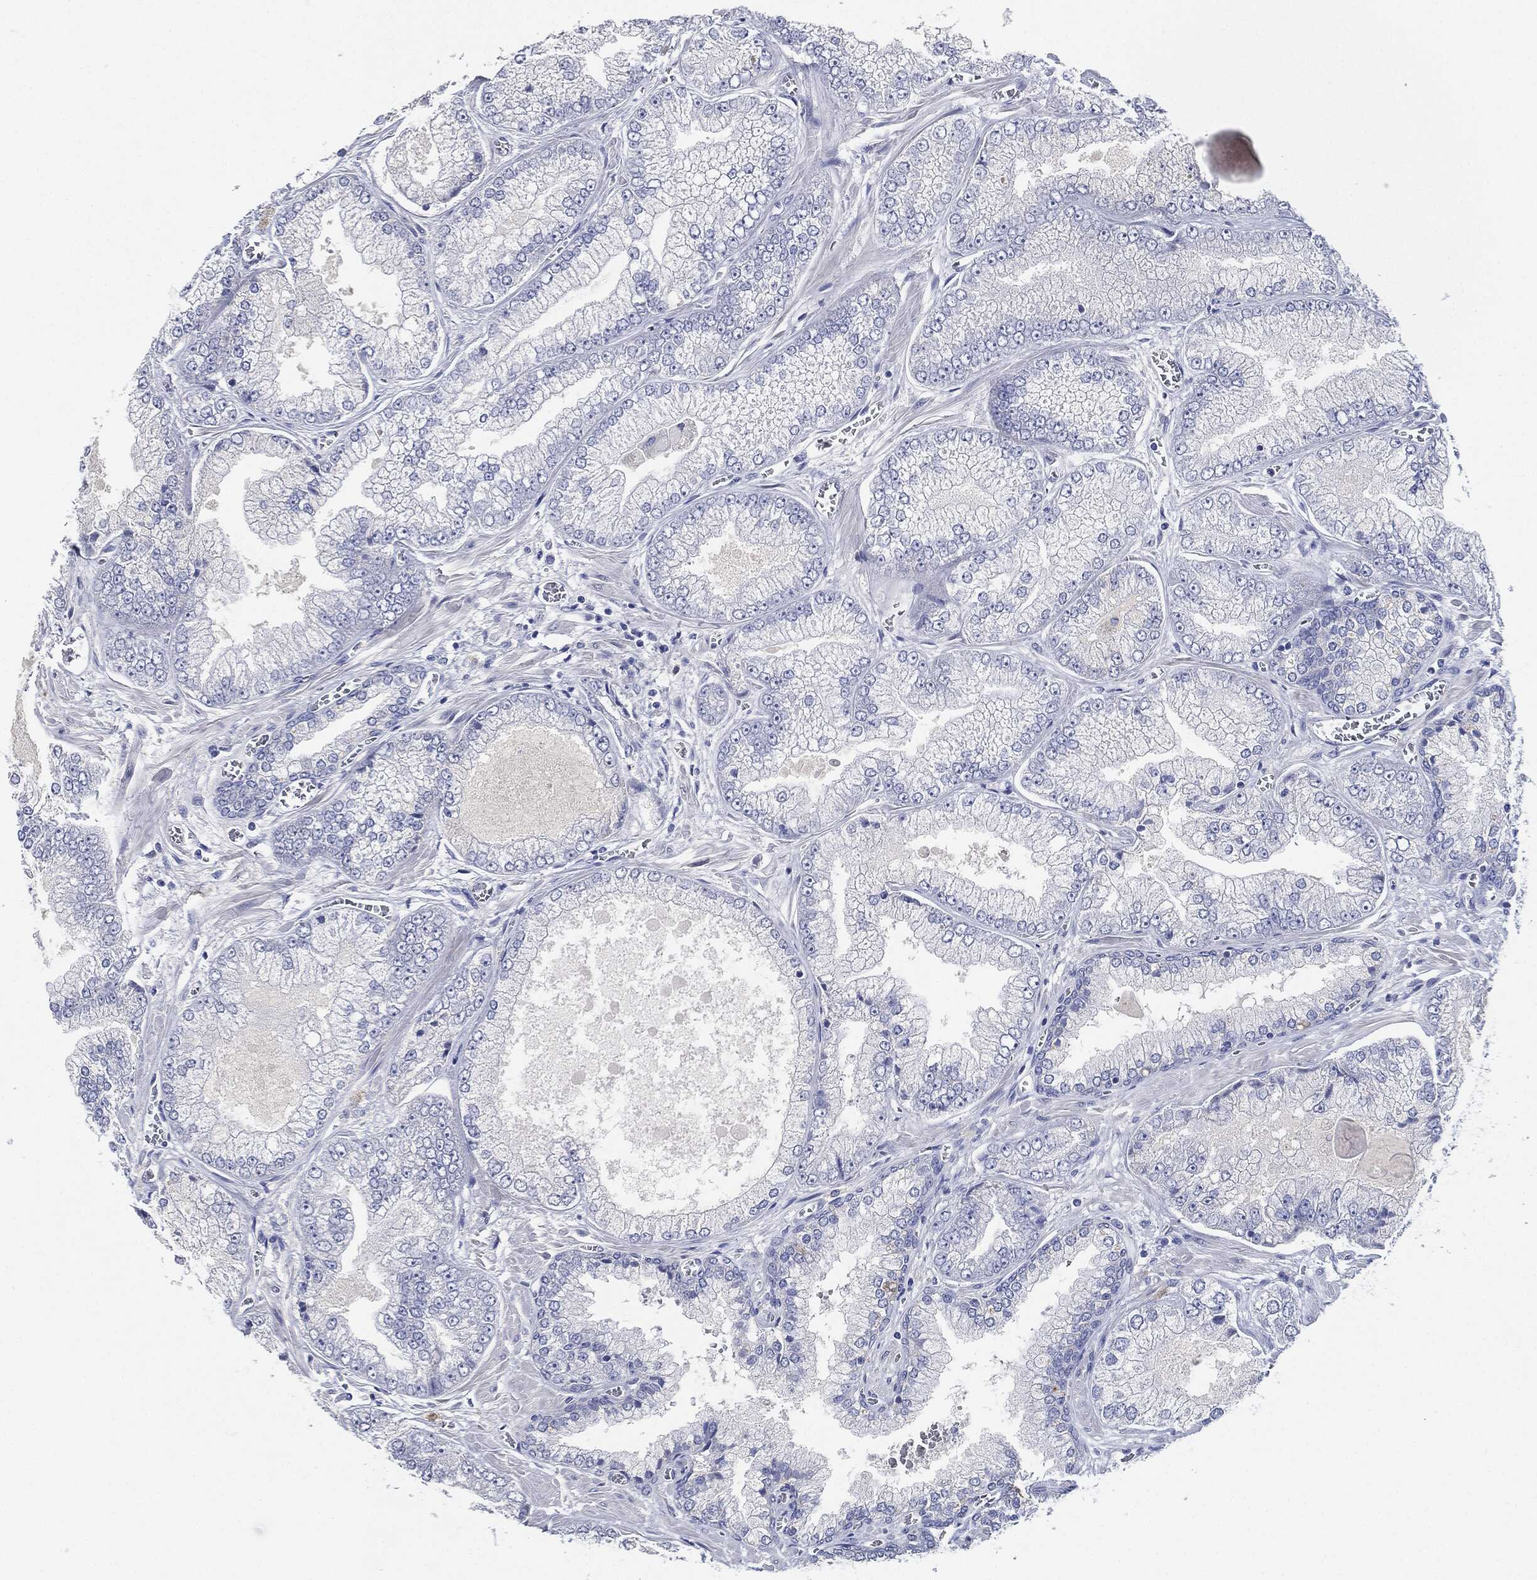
{"staining": {"intensity": "negative", "quantity": "none", "location": "none"}, "tissue": "prostate cancer", "cell_type": "Tumor cells", "image_type": "cancer", "snomed": [{"axis": "morphology", "description": "Adenocarcinoma, Low grade"}, {"axis": "topography", "description": "Prostate"}], "caption": "Tumor cells are negative for protein expression in human prostate cancer.", "gene": "NTRK1", "patient": {"sex": "male", "age": 57}}